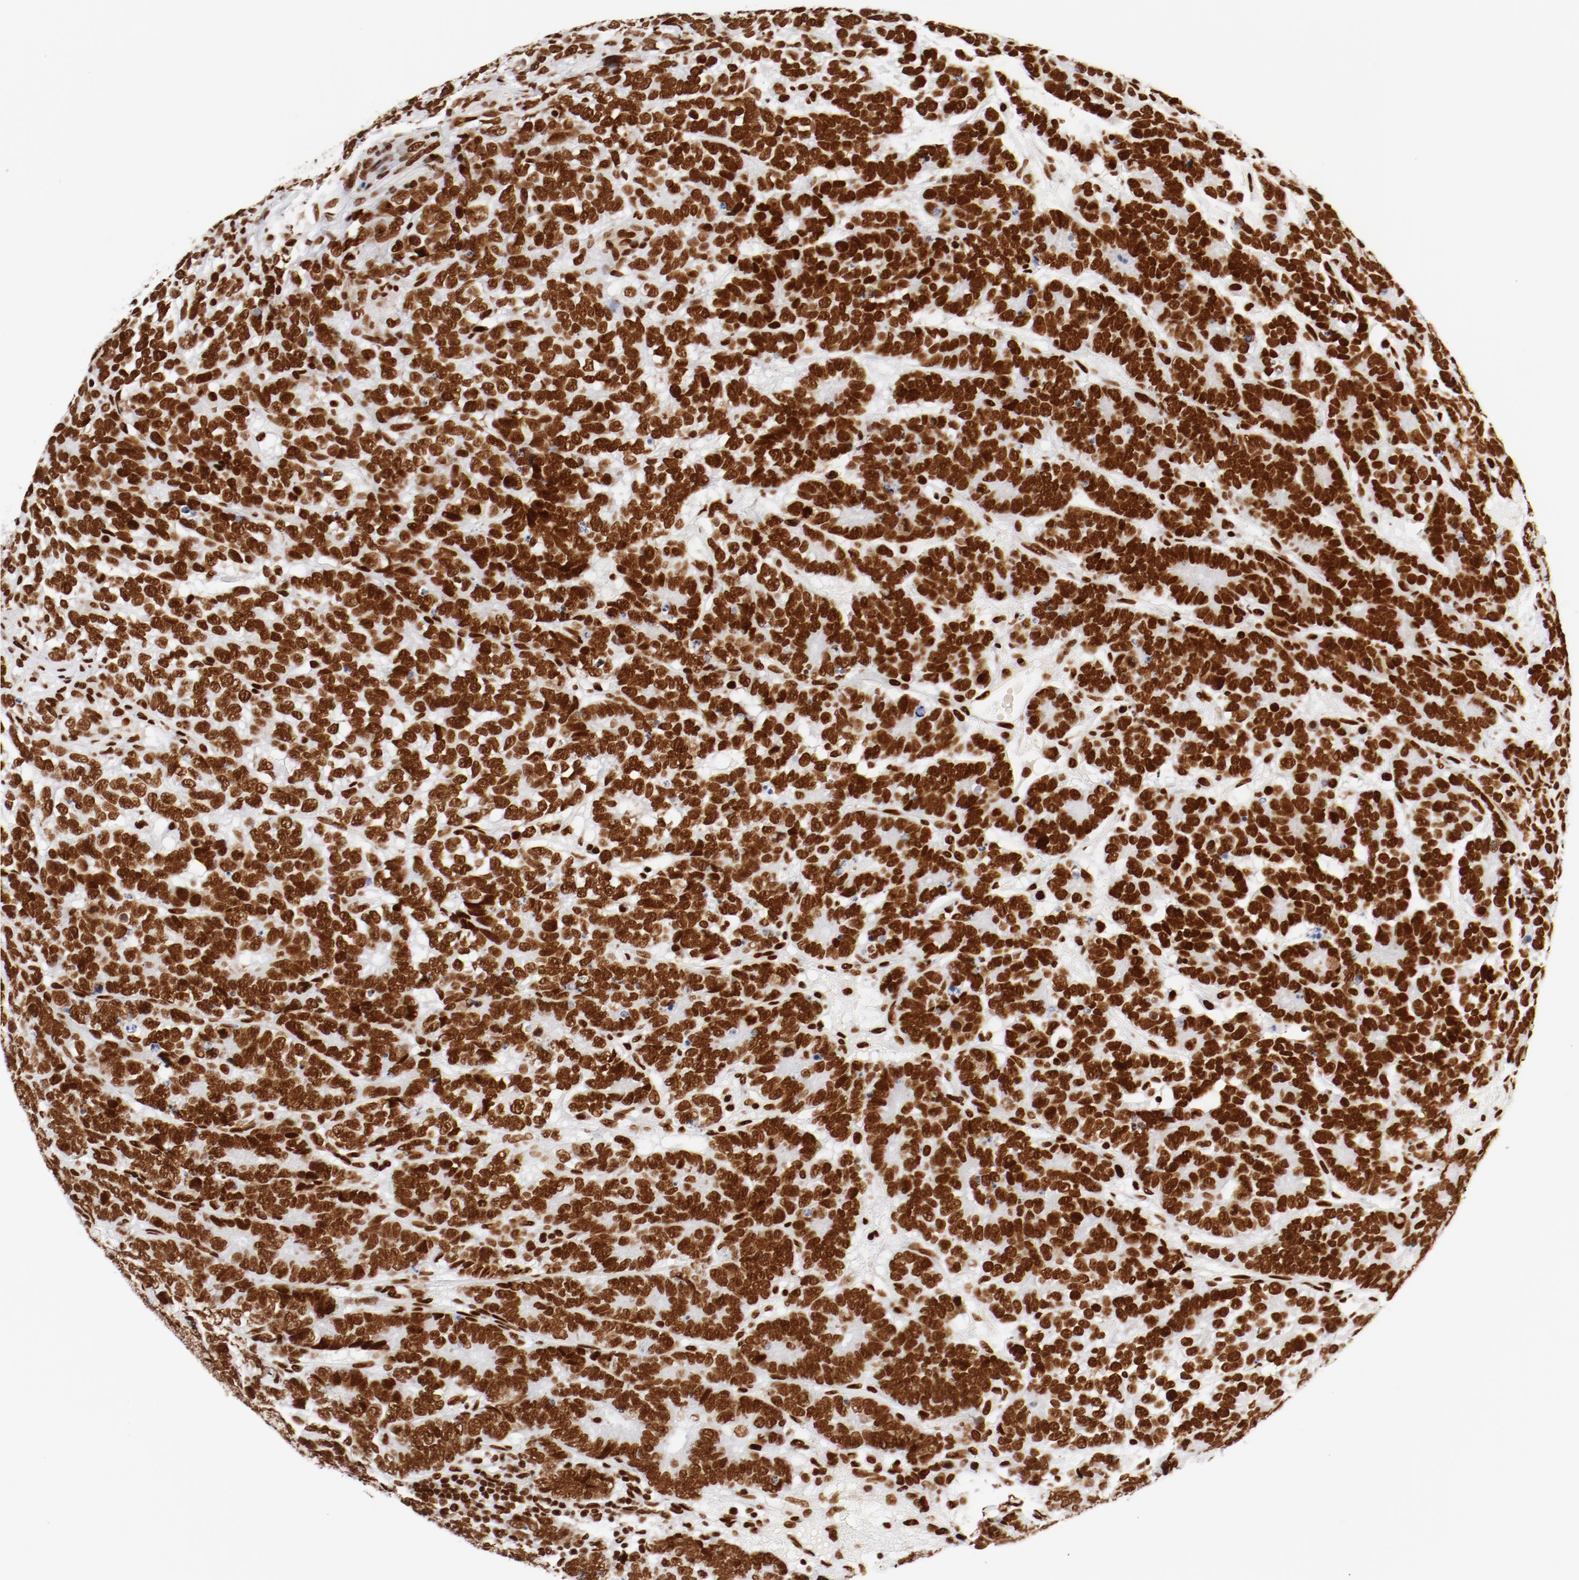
{"staining": {"intensity": "strong", "quantity": ">75%", "location": "nuclear"}, "tissue": "testis cancer", "cell_type": "Tumor cells", "image_type": "cancer", "snomed": [{"axis": "morphology", "description": "Carcinoma, Embryonal, NOS"}, {"axis": "topography", "description": "Testis"}], "caption": "Immunohistochemistry (IHC) of testis cancer exhibits high levels of strong nuclear positivity in about >75% of tumor cells. The staining was performed using DAB to visualize the protein expression in brown, while the nuclei were stained in blue with hematoxylin (Magnification: 20x).", "gene": "CTBP1", "patient": {"sex": "male", "age": 26}}